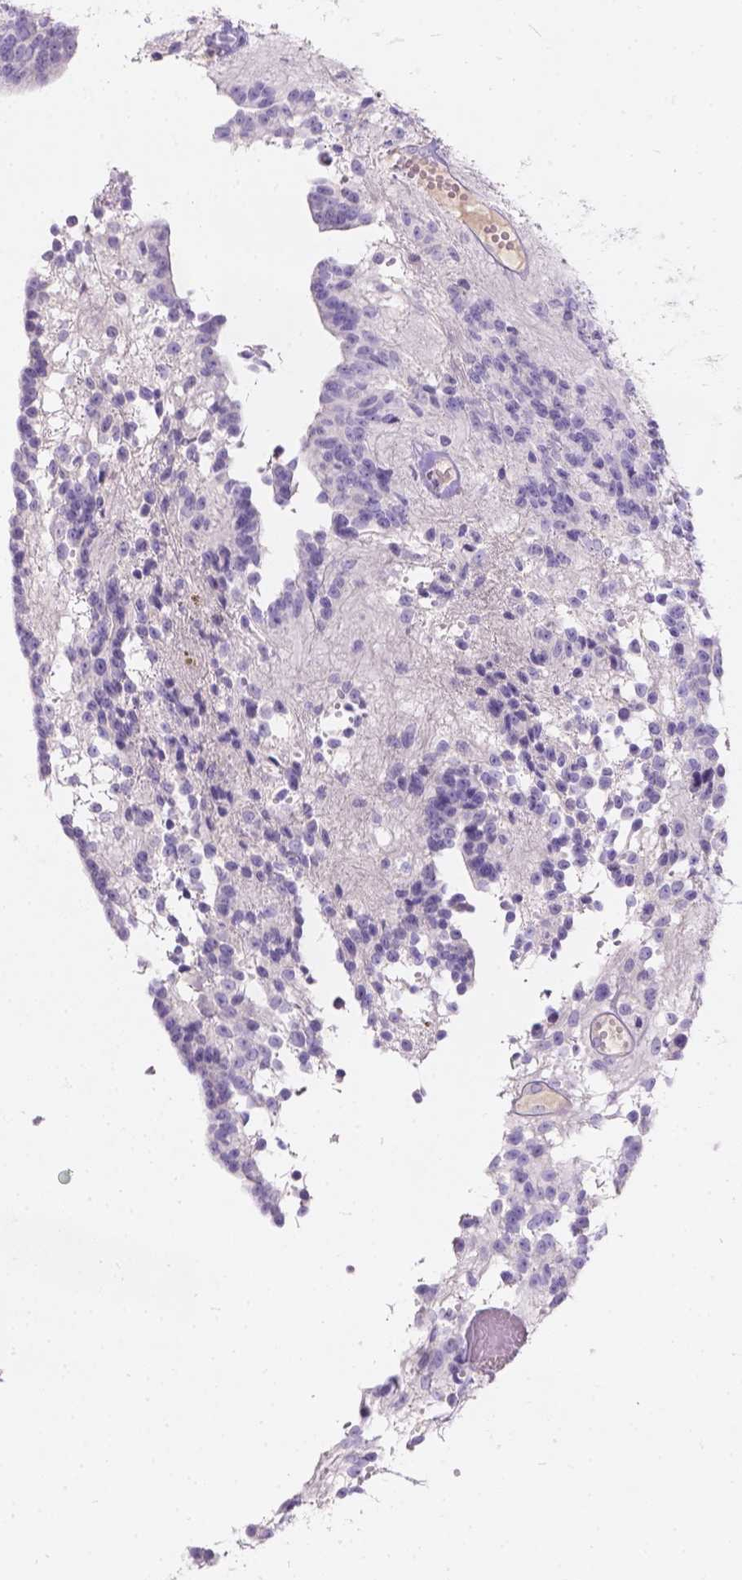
{"staining": {"intensity": "negative", "quantity": "none", "location": "none"}, "tissue": "glioma", "cell_type": "Tumor cells", "image_type": "cancer", "snomed": [{"axis": "morphology", "description": "Glioma, malignant, Low grade"}, {"axis": "topography", "description": "Brain"}], "caption": "This is an immunohistochemistry histopathology image of human malignant low-grade glioma. There is no staining in tumor cells.", "gene": "GAL3ST2", "patient": {"sex": "male", "age": 31}}